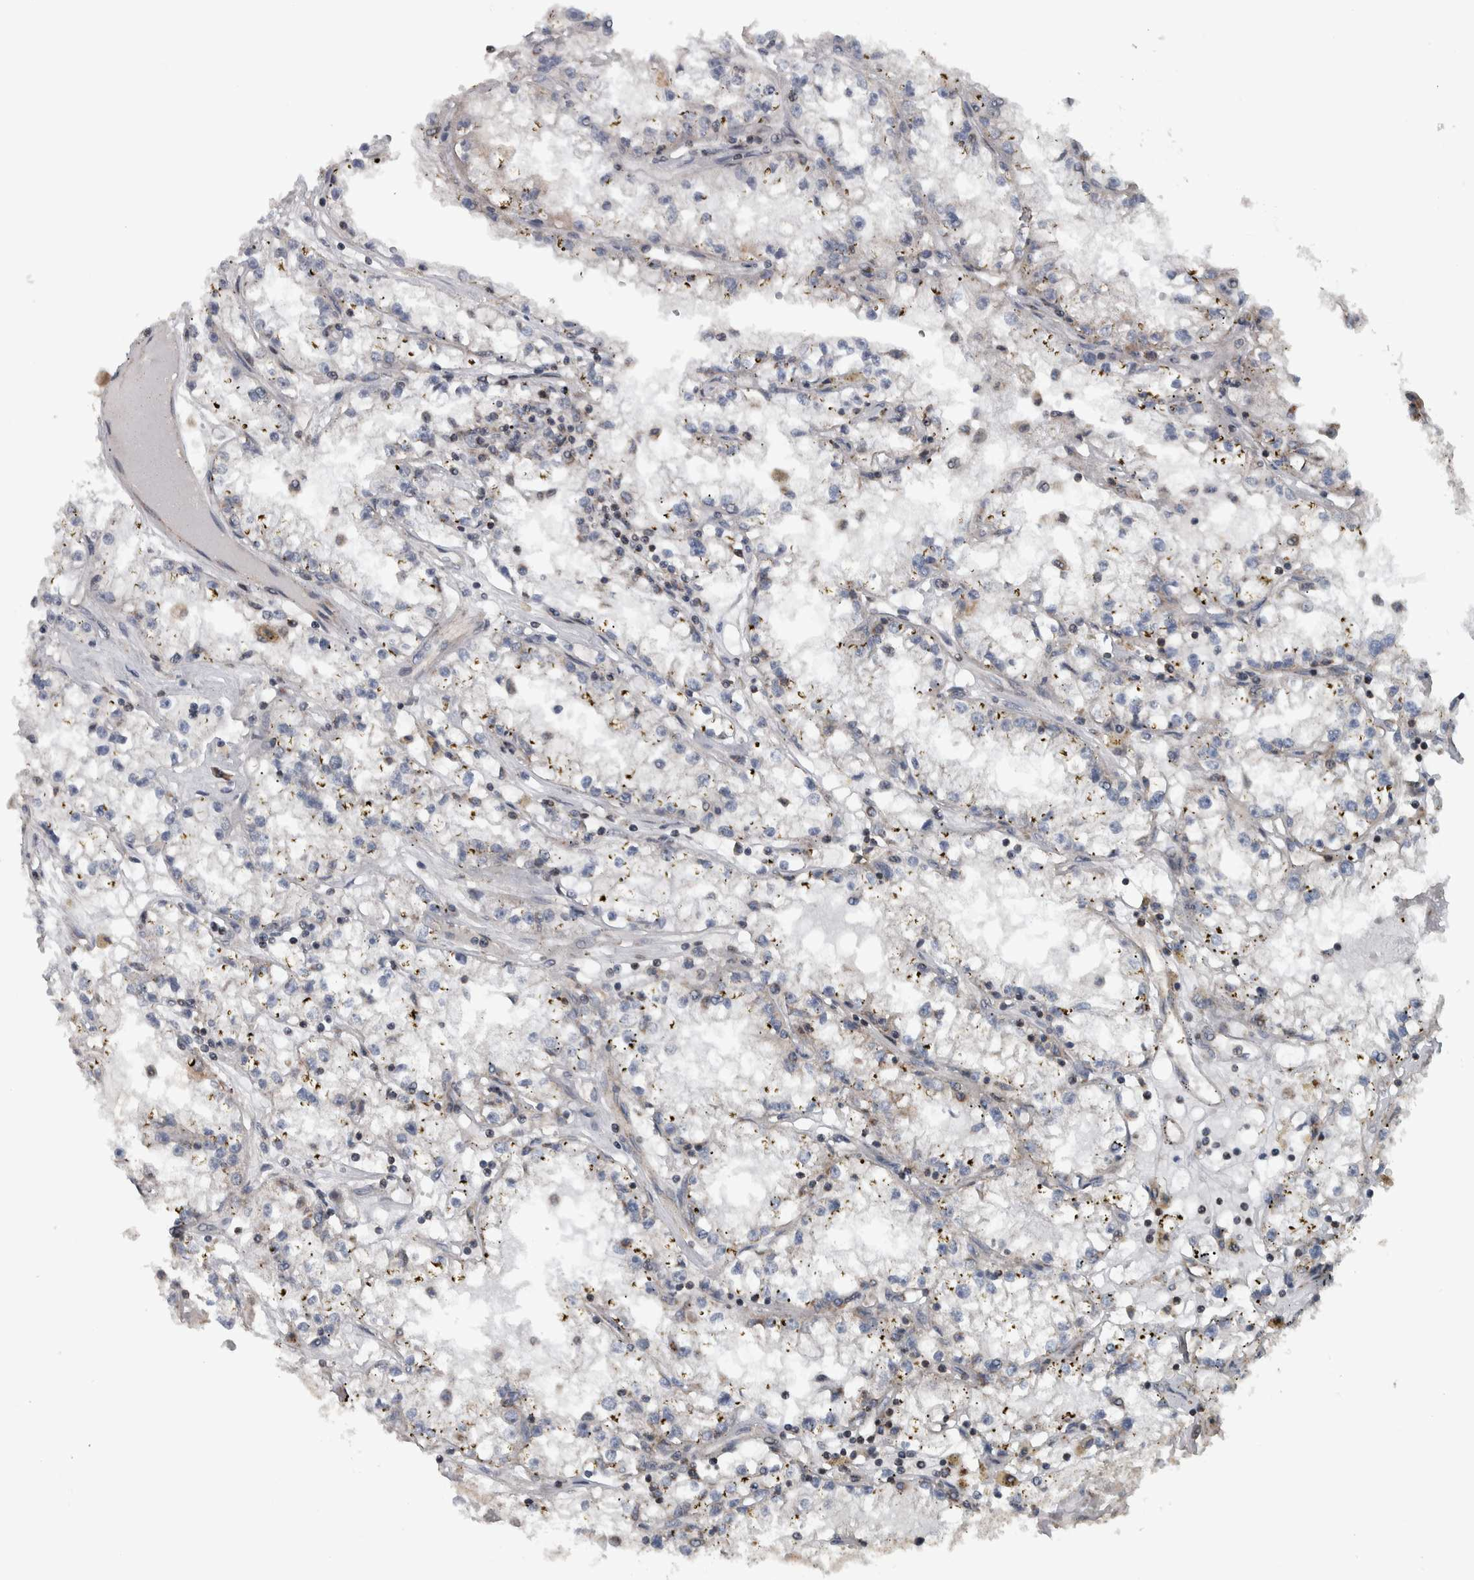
{"staining": {"intensity": "weak", "quantity": "<25%", "location": "cytoplasmic/membranous"}, "tissue": "renal cancer", "cell_type": "Tumor cells", "image_type": "cancer", "snomed": [{"axis": "morphology", "description": "Adenocarcinoma, NOS"}, {"axis": "topography", "description": "Kidney"}], "caption": "A micrograph of human renal cancer is negative for staining in tumor cells. The staining is performed using DAB brown chromogen with nuclei counter-stained in using hematoxylin.", "gene": "BAIAP2L1", "patient": {"sex": "male", "age": 56}}